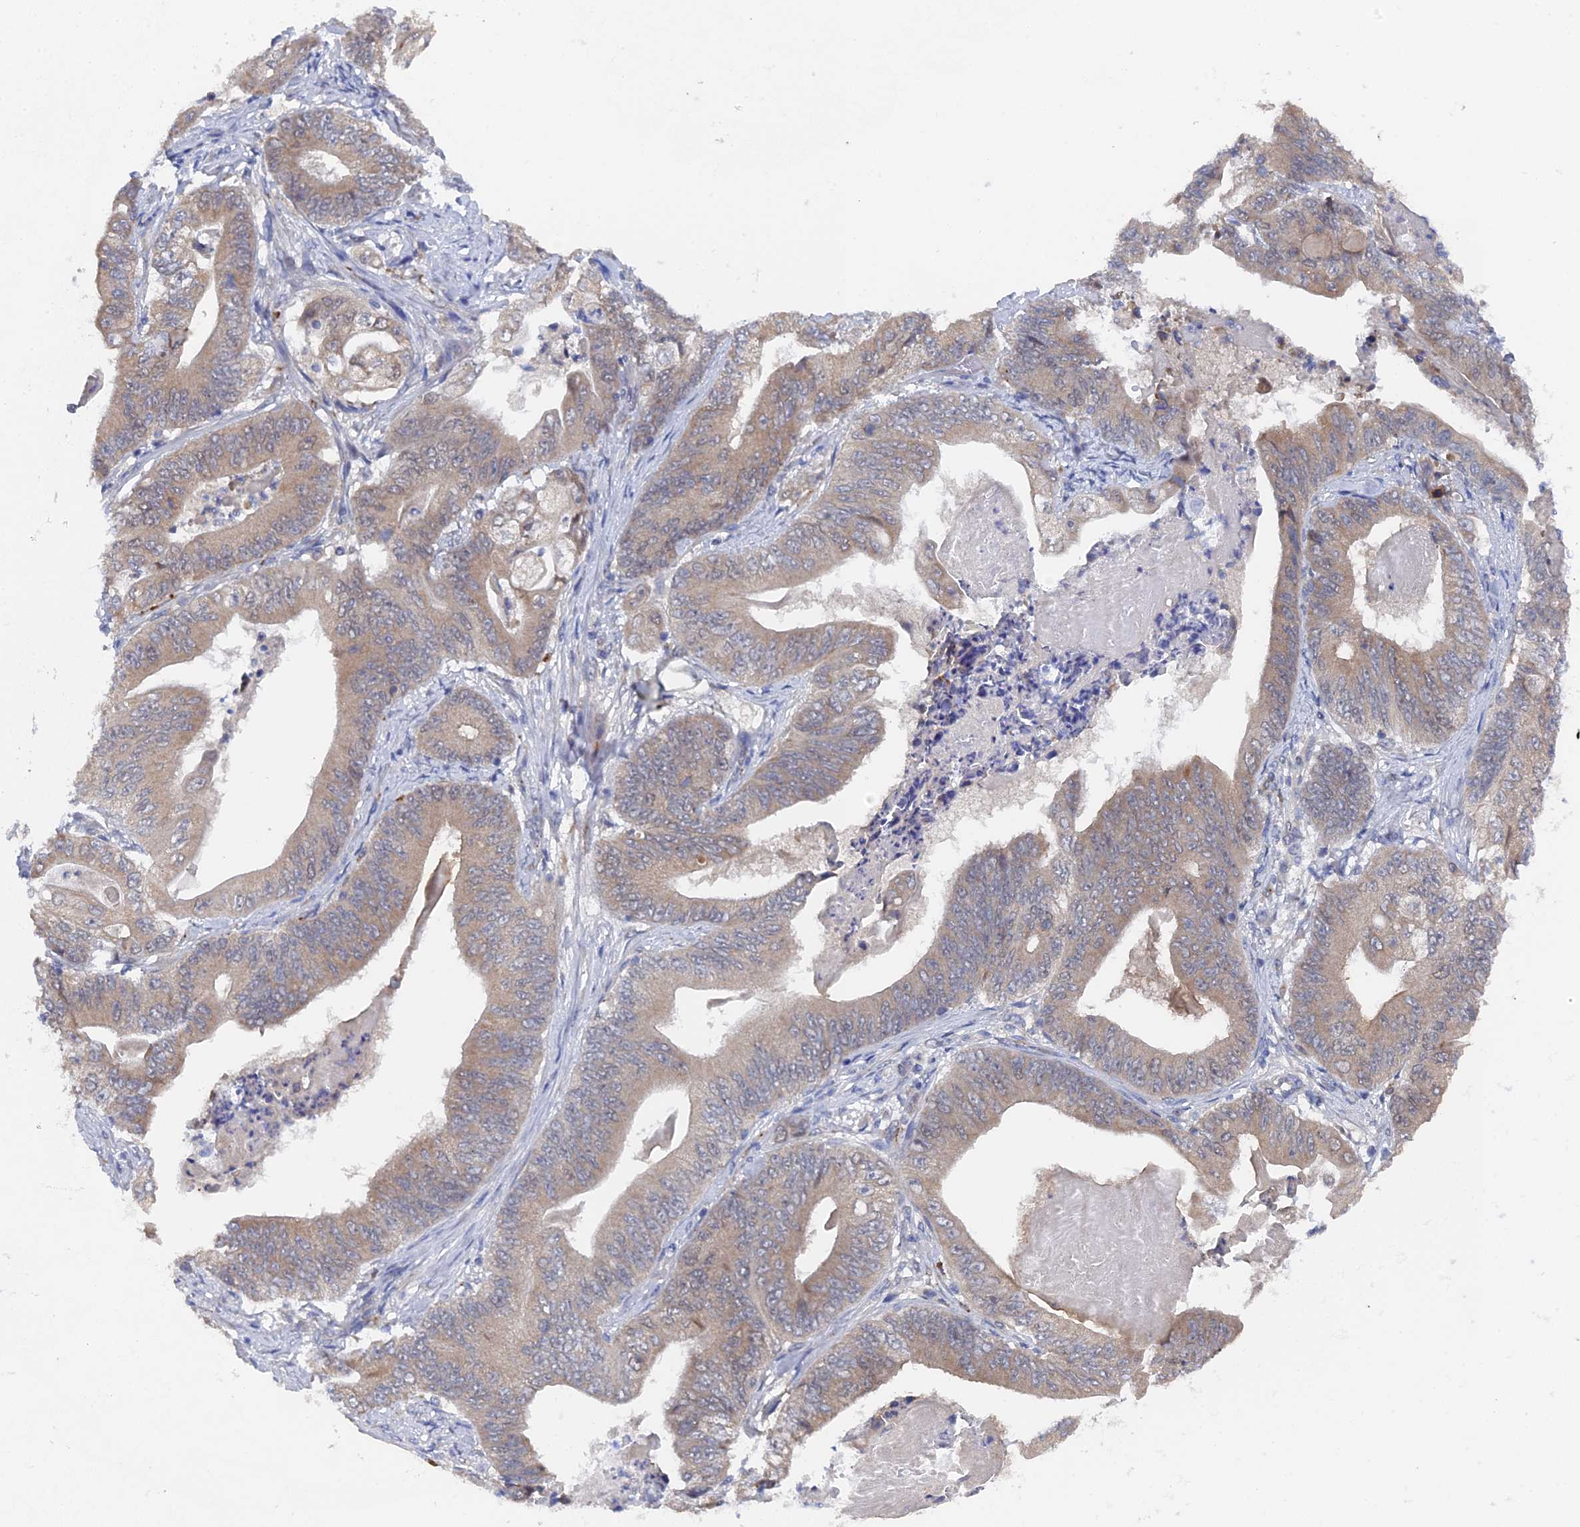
{"staining": {"intensity": "weak", "quantity": ">75%", "location": "cytoplasmic/membranous"}, "tissue": "stomach cancer", "cell_type": "Tumor cells", "image_type": "cancer", "snomed": [{"axis": "morphology", "description": "Adenocarcinoma, NOS"}, {"axis": "topography", "description": "Stomach"}], "caption": "Stomach cancer stained with a protein marker reveals weak staining in tumor cells.", "gene": "MIGA2", "patient": {"sex": "female", "age": 73}}